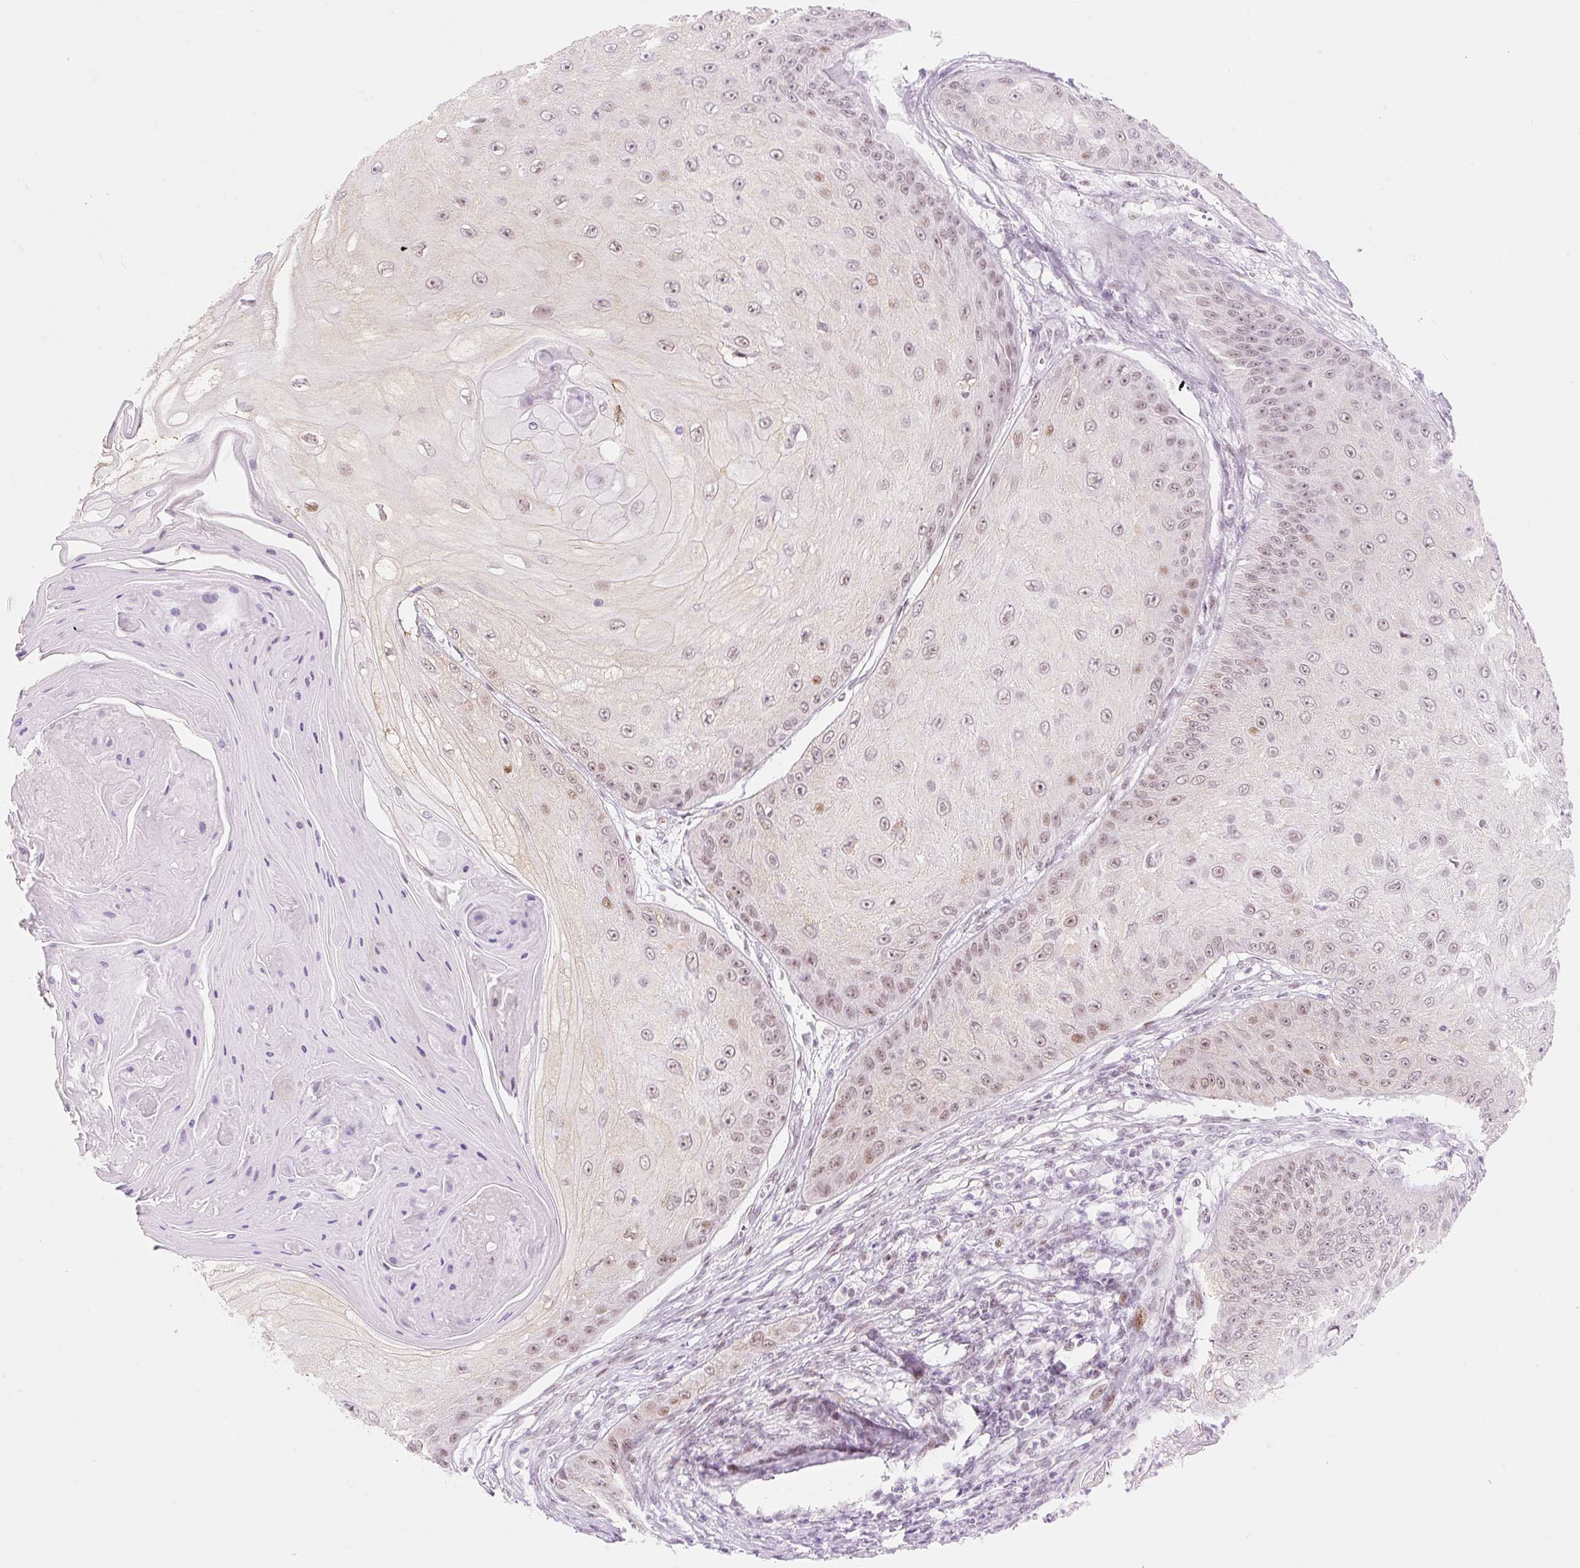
{"staining": {"intensity": "weak", "quantity": "25%-75%", "location": "nuclear"}, "tissue": "skin cancer", "cell_type": "Tumor cells", "image_type": "cancer", "snomed": [{"axis": "morphology", "description": "Squamous cell carcinoma, NOS"}, {"axis": "topography", "description": "Skin"}], "caption": "High-magnification brightfield microscopy of skin cancer stained with DAB (brown) and counterstained with hematoxylin (blue). tumor cells exhibit weak nuclear staining is identified in approximately25%-75% of cells.", "gene": "H2BW1", "patient": {"sex": "male", "age": 70}}